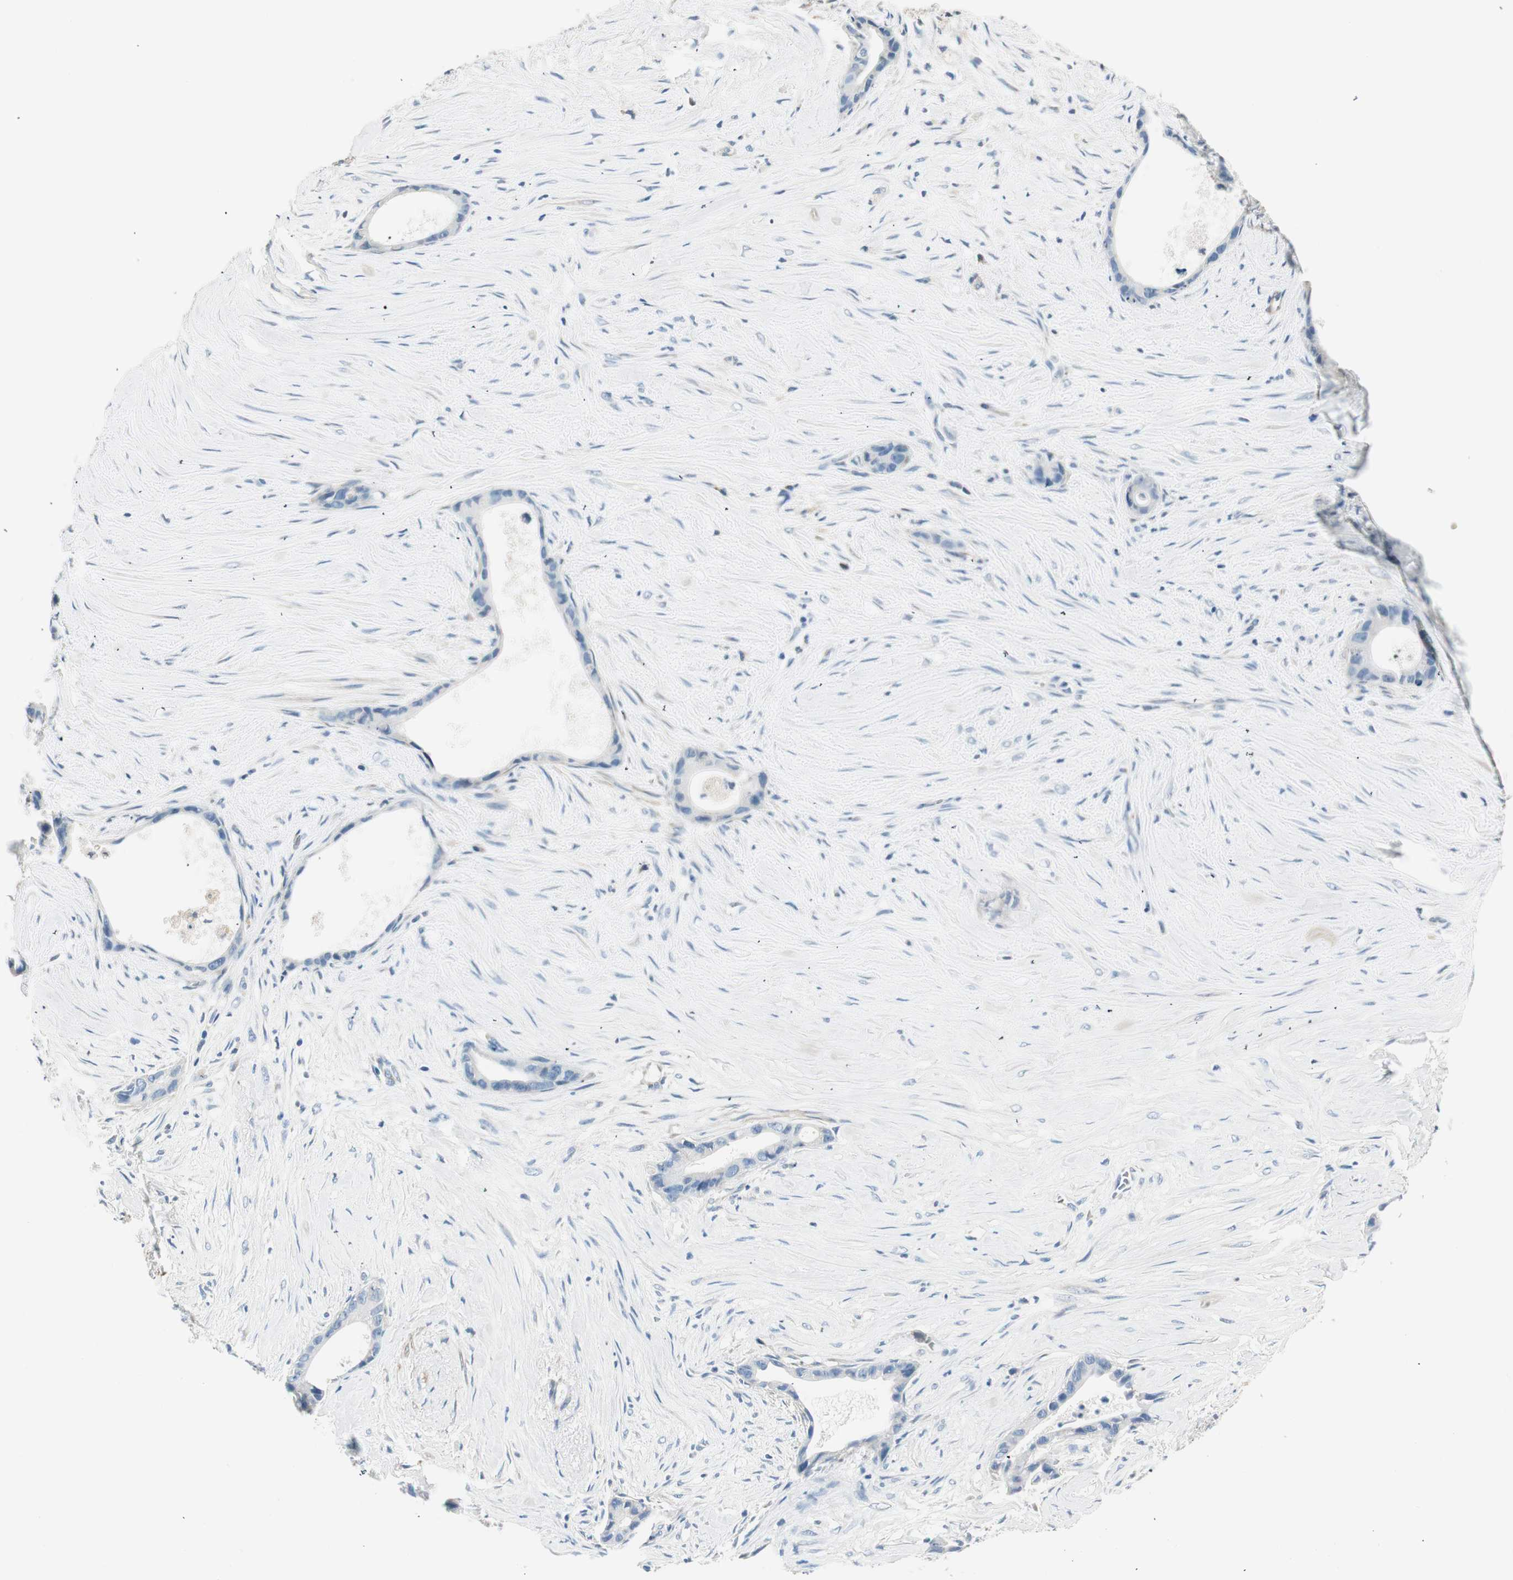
{"staining": {"intensity": "negative", "quantity": "none", "location": "none"}, "tissue": "liver cancer", "cell_type": "Tumor cells", "image_type": "cancer", "snomed": [{"axis": "morphology", "description": "Cholangiocarcinoma"}, {"axis": "topography", "description": "Liver"}], "caption": "Tumor cells are negative for protein expression in human liver cholangiocarcinoma.", "gene": "RORB", "patient": {"sex": "female", "age": 55}}